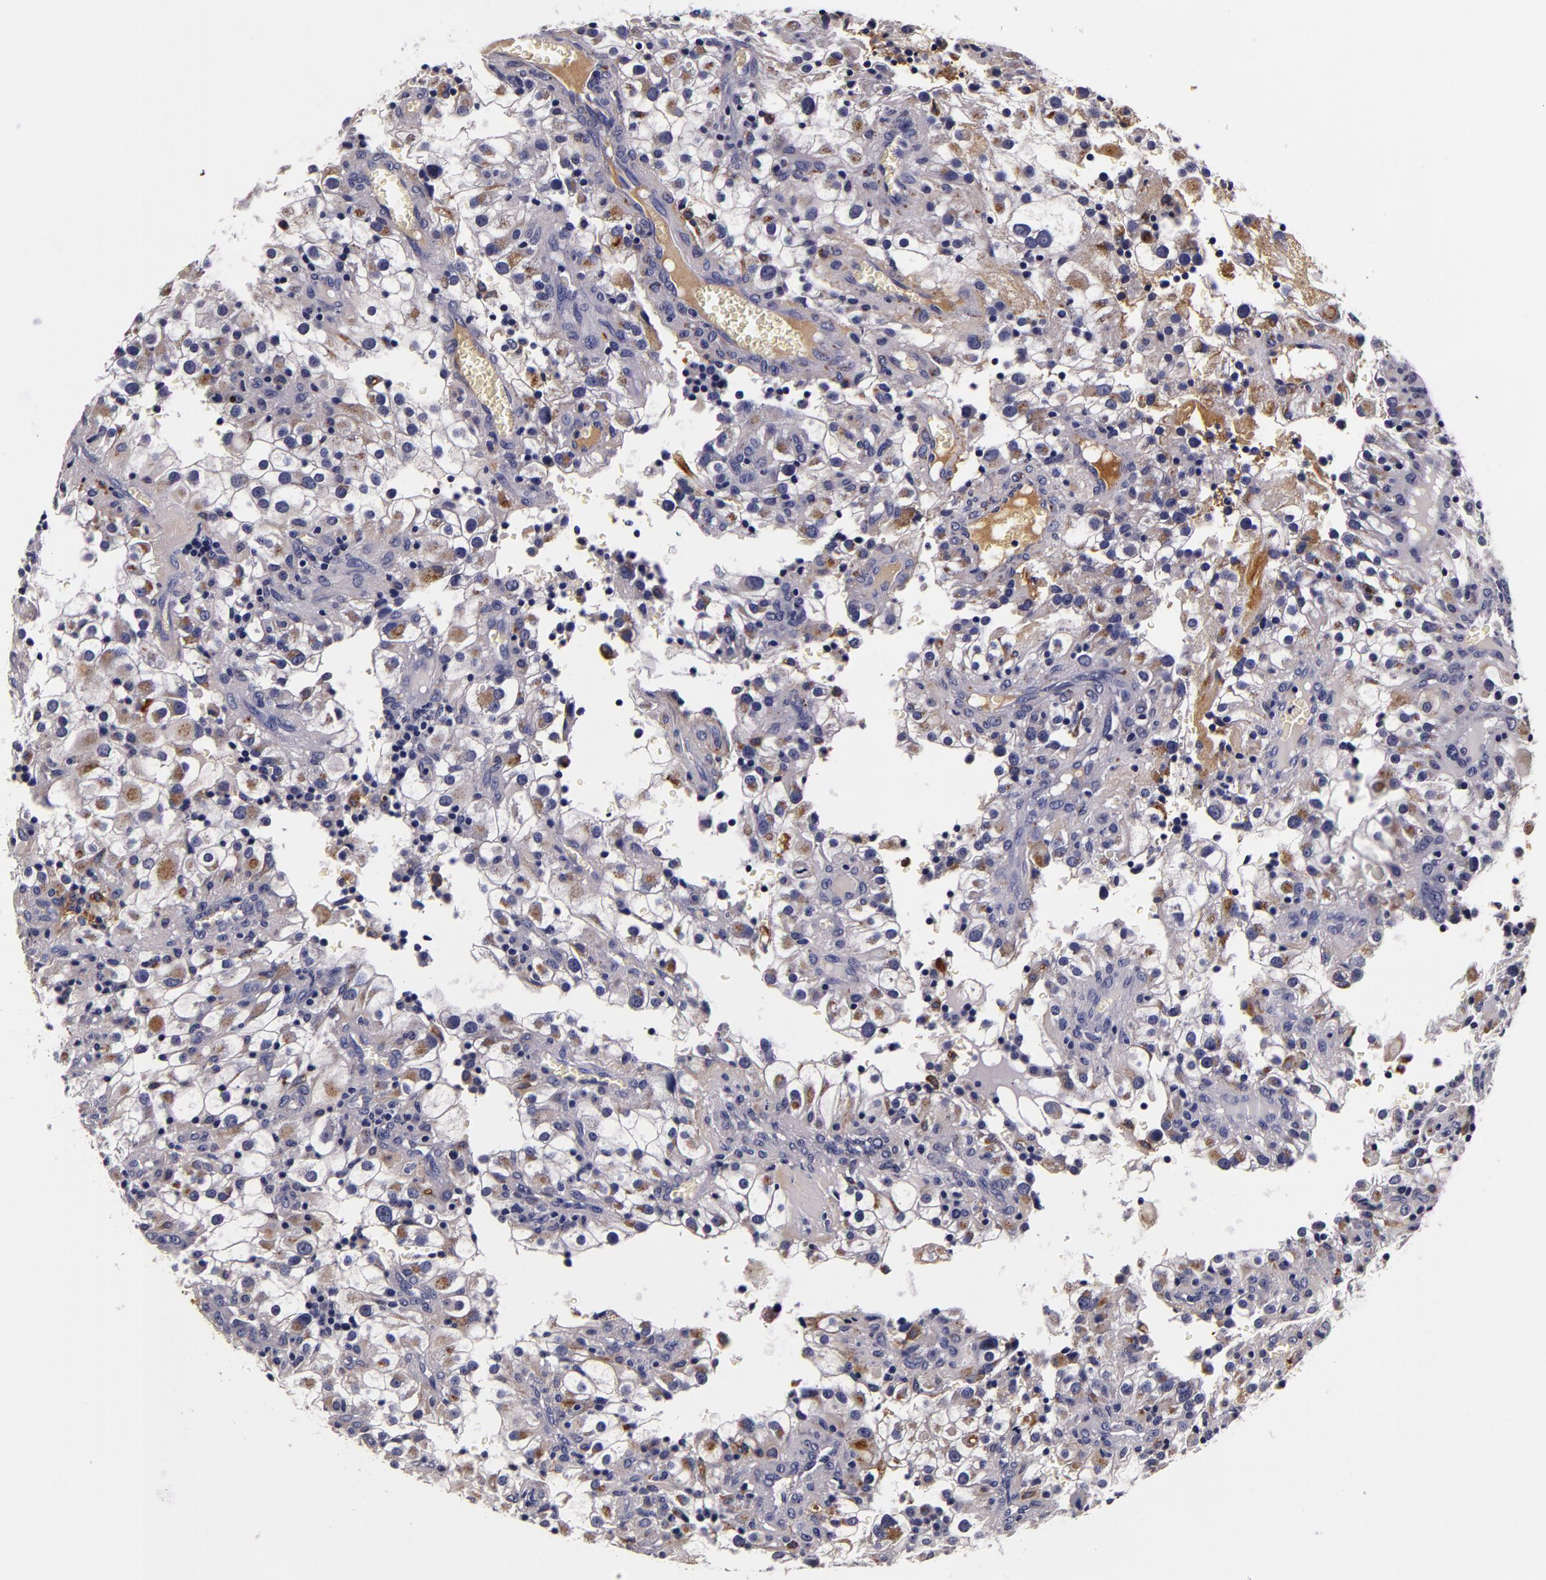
{"staining": {"intensity": "negative", "quantity": "none", "location": "none"}, "tissue": "renal cancer", "cell_type": "Tumor cells", "image_type": "cancer", "snomed": [{"axis": "morphology", "description": "Adenocarcinoma, NOS"}, {"axis": "topography", "description": "Kidney"}], "caption": "Immunohistochemical staining of renal cancer (adenocarcinoma) exhibits no significant expression in tumor cells.", "gene": "LGALS3BP", "patient": {"sex": "female", "age": 52}}